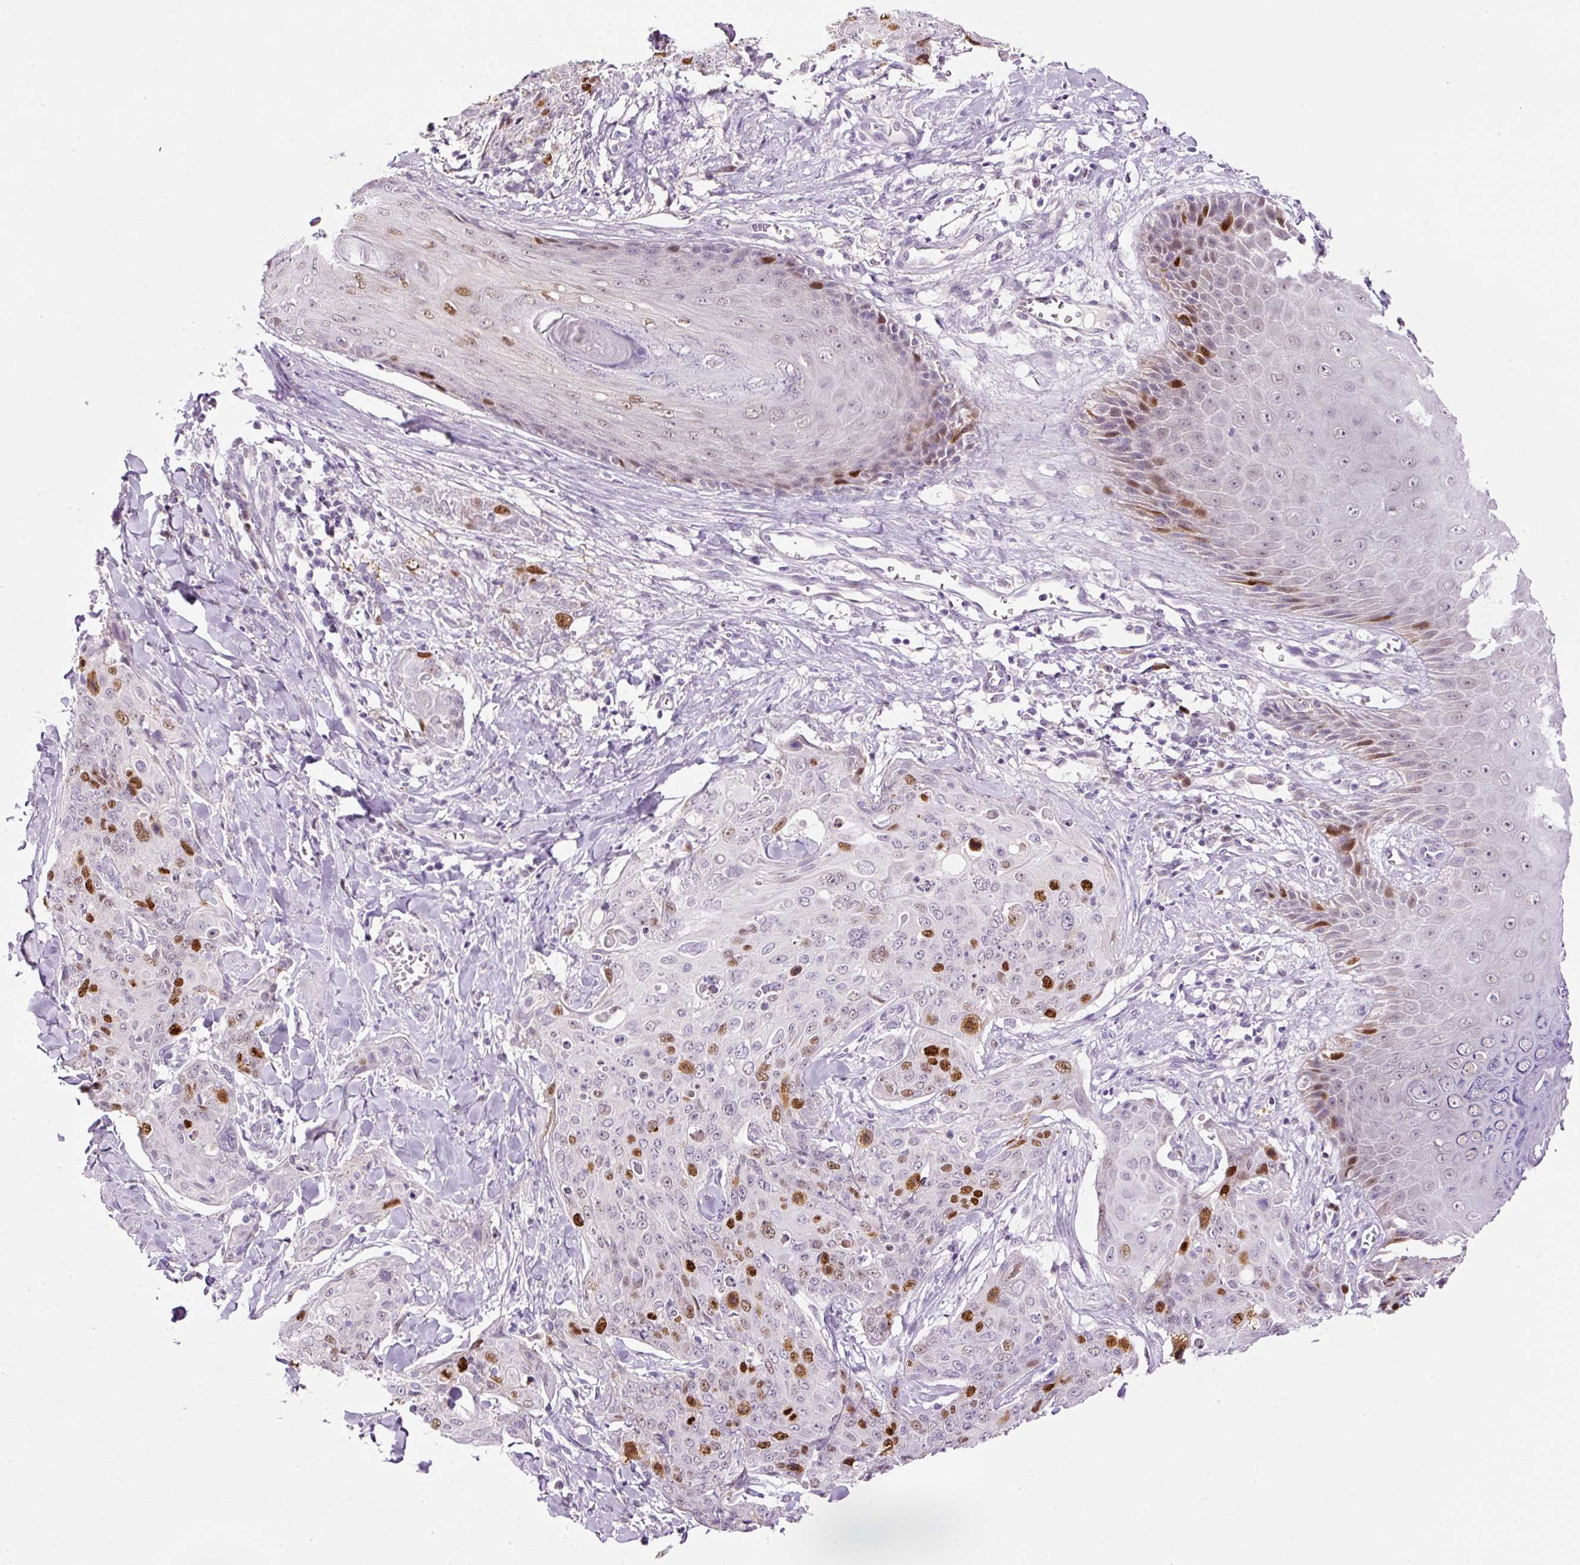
{"staining": {"intensity": "moderate", "quantity": "25%-75%", "location": "nuclear"}, "tissue": "skin cancer", "cell_type": "Tumor cells", "image_type": "cancer", "snomed": [{"axis": "morphology", "description": "Squamous cell carcinoma, NOS"}, {"axis": "topography", "description": "Skin"}, {"axis": "topography", "description": "Vulva"}], "caption": "Immunohistochemical staining of skin squamous cell carcinoma reveals moderate nuclear protein positivity in about 25%-75% of tumor cells. (Stains: DAB in brown, nuclei in blue, Microscopy: brightfield microscopy at high magnification).", "gene": "KPNA2", "patient": {"sex": "female", "age": 85}}